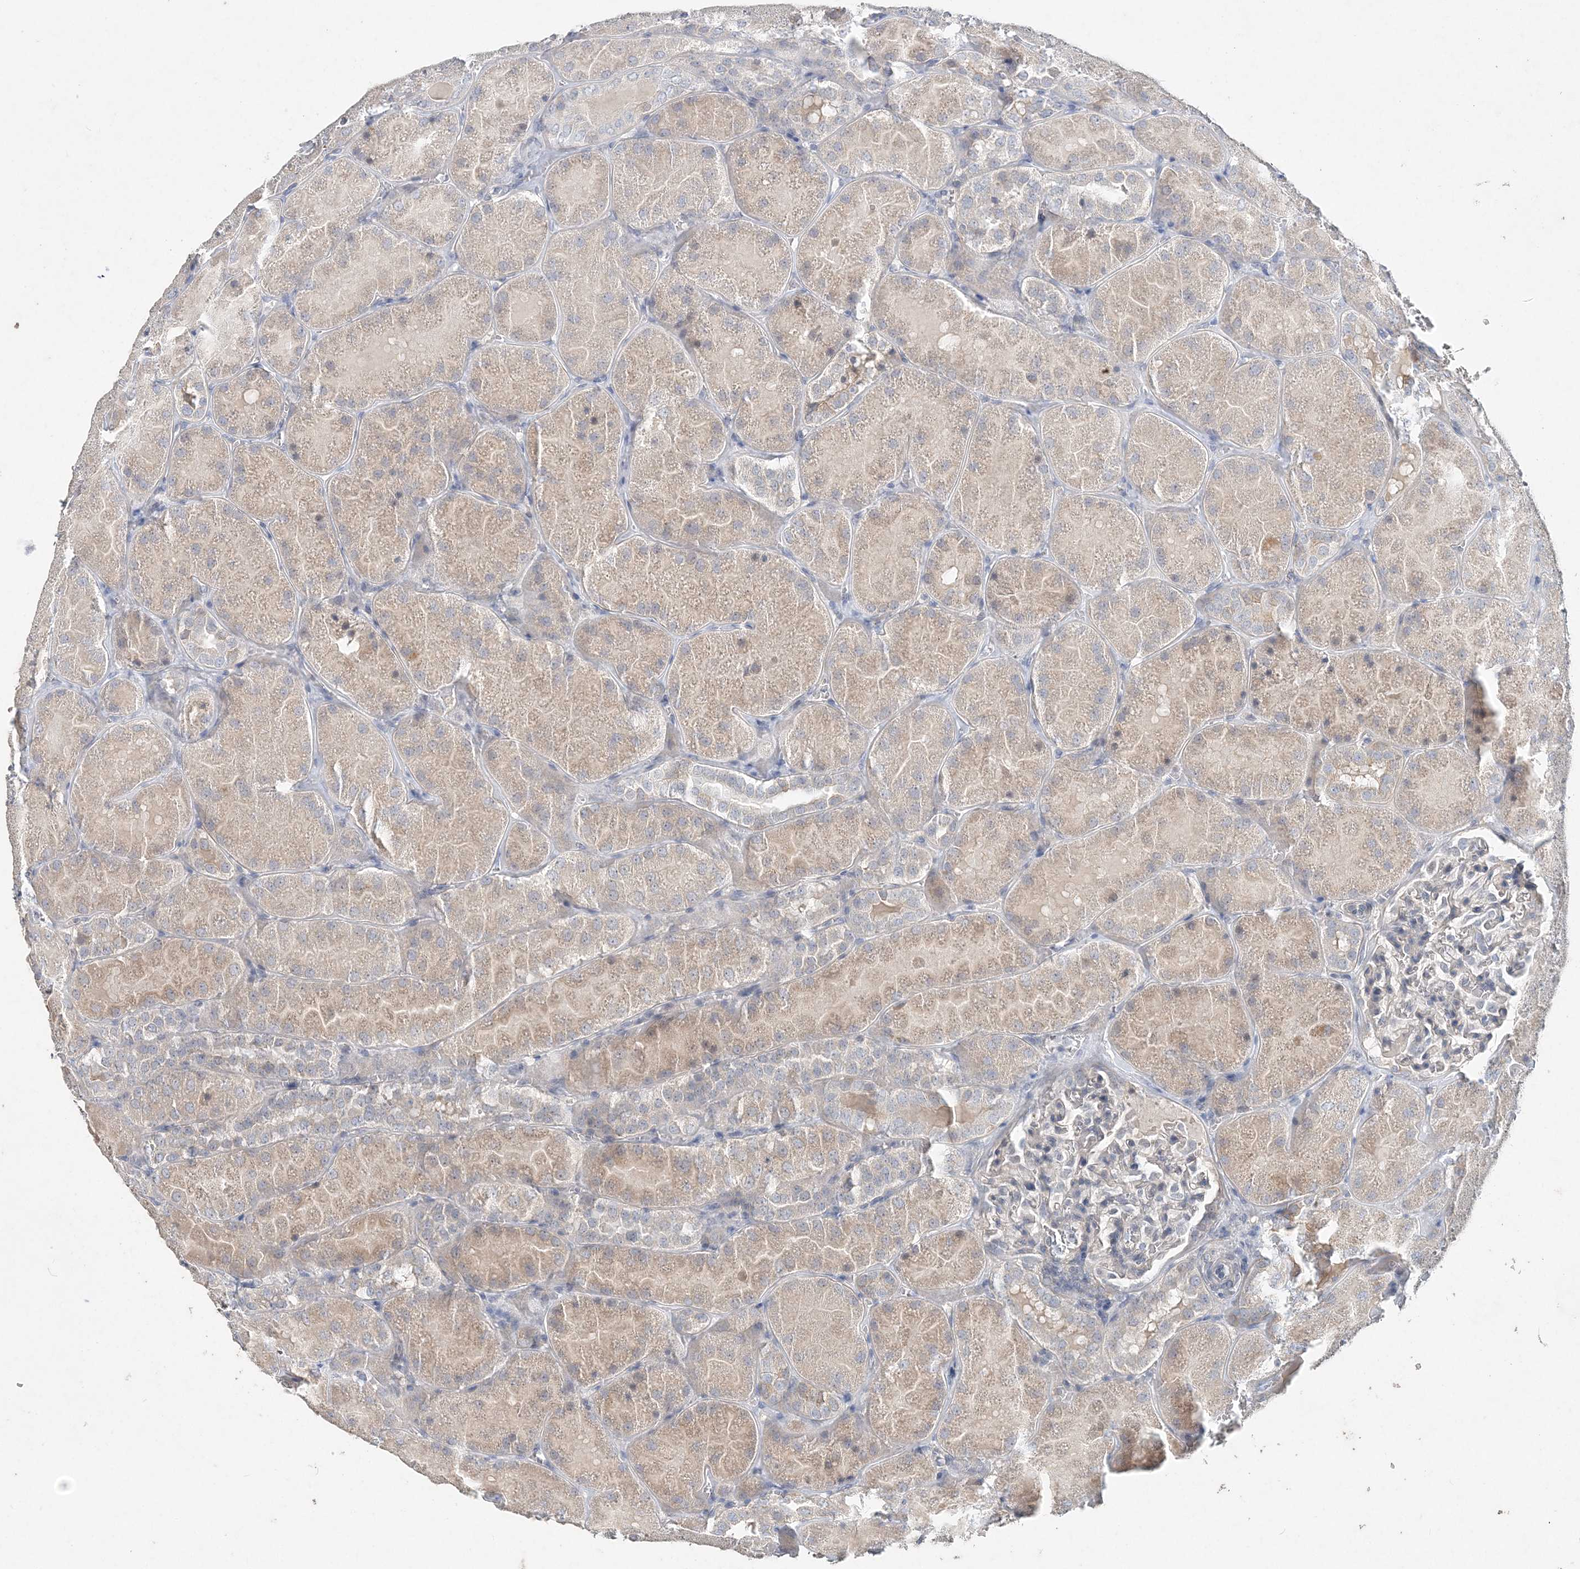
{"staining": {"intensity": "negative", "quantity": "none", "location": "none"}, "tissue": "kidney", "cell_type": "Cells in glomeruli", "image_type": "normal", "snomed": [{"axis": "morphology", "description": "Normal tissue, NOS"}, {"axis": "topography", "description": "Kidney"}], "caption": "The IHC photomicrograph has no significant positivity in cells in glomeruli of kidney.", "gene": "DNAH5", "patient": {"sex": "male", "age": 28}}